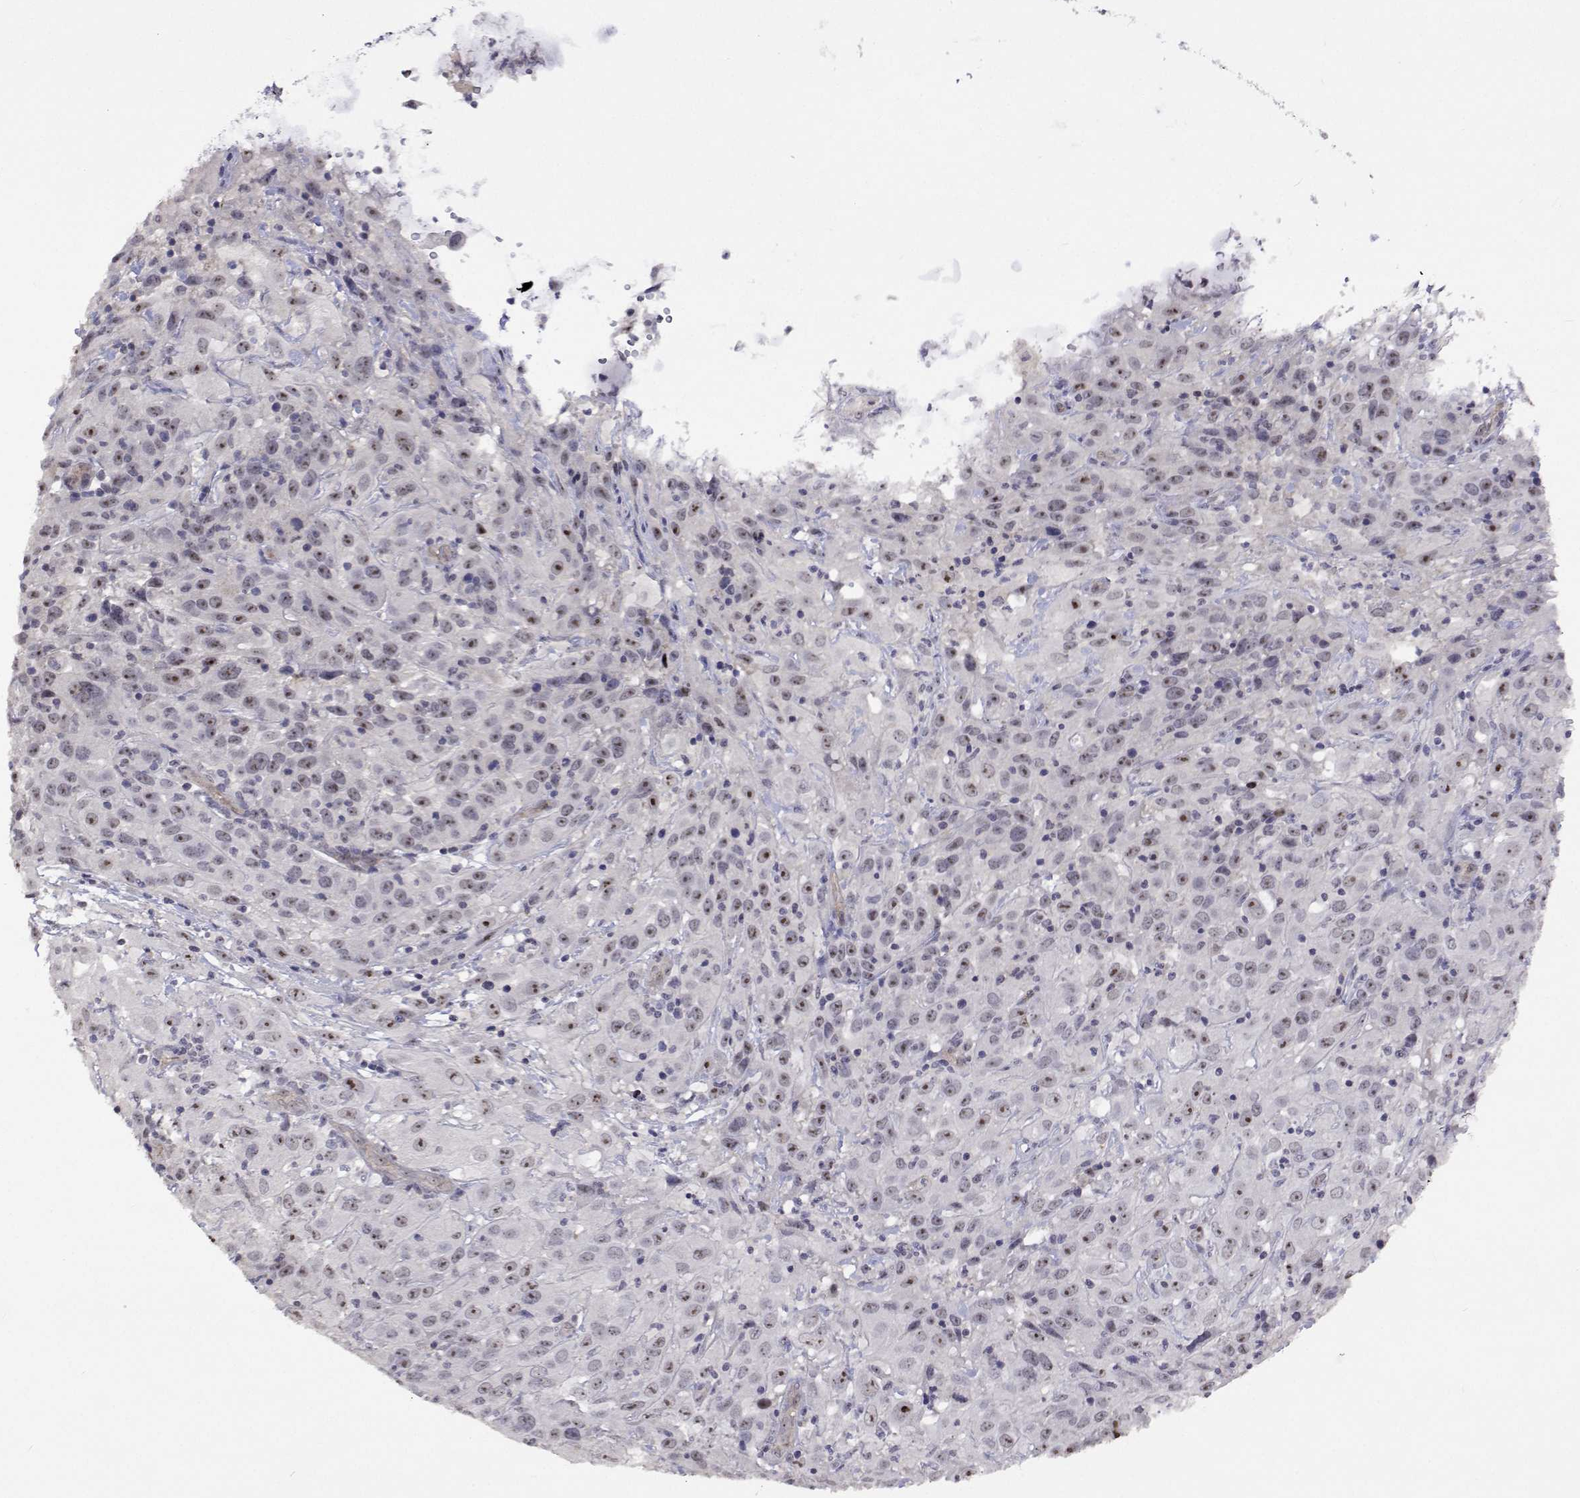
{"staining": {"intensity": "weak", "quantity": "25%-75%", "location": "nuclear"}, "tissue": "cervical cancer", "cell_type": "Tumor cells", "image_type": "cancer", "snomed": [{"axis": "morphology", "description": "Squamous cell carcinoma, NOS"}, {"axis": "topography", "description": "Cervix"}], "caption": "Weak nuclear staining for a protein is present in approximately 25%-75% of tumor cells of cervical cancer (squamous cell carcinoma) using immunohistochemistry (IHC).", "gene": "NHP2", "patient": {"sex": "female", "age": 32}}